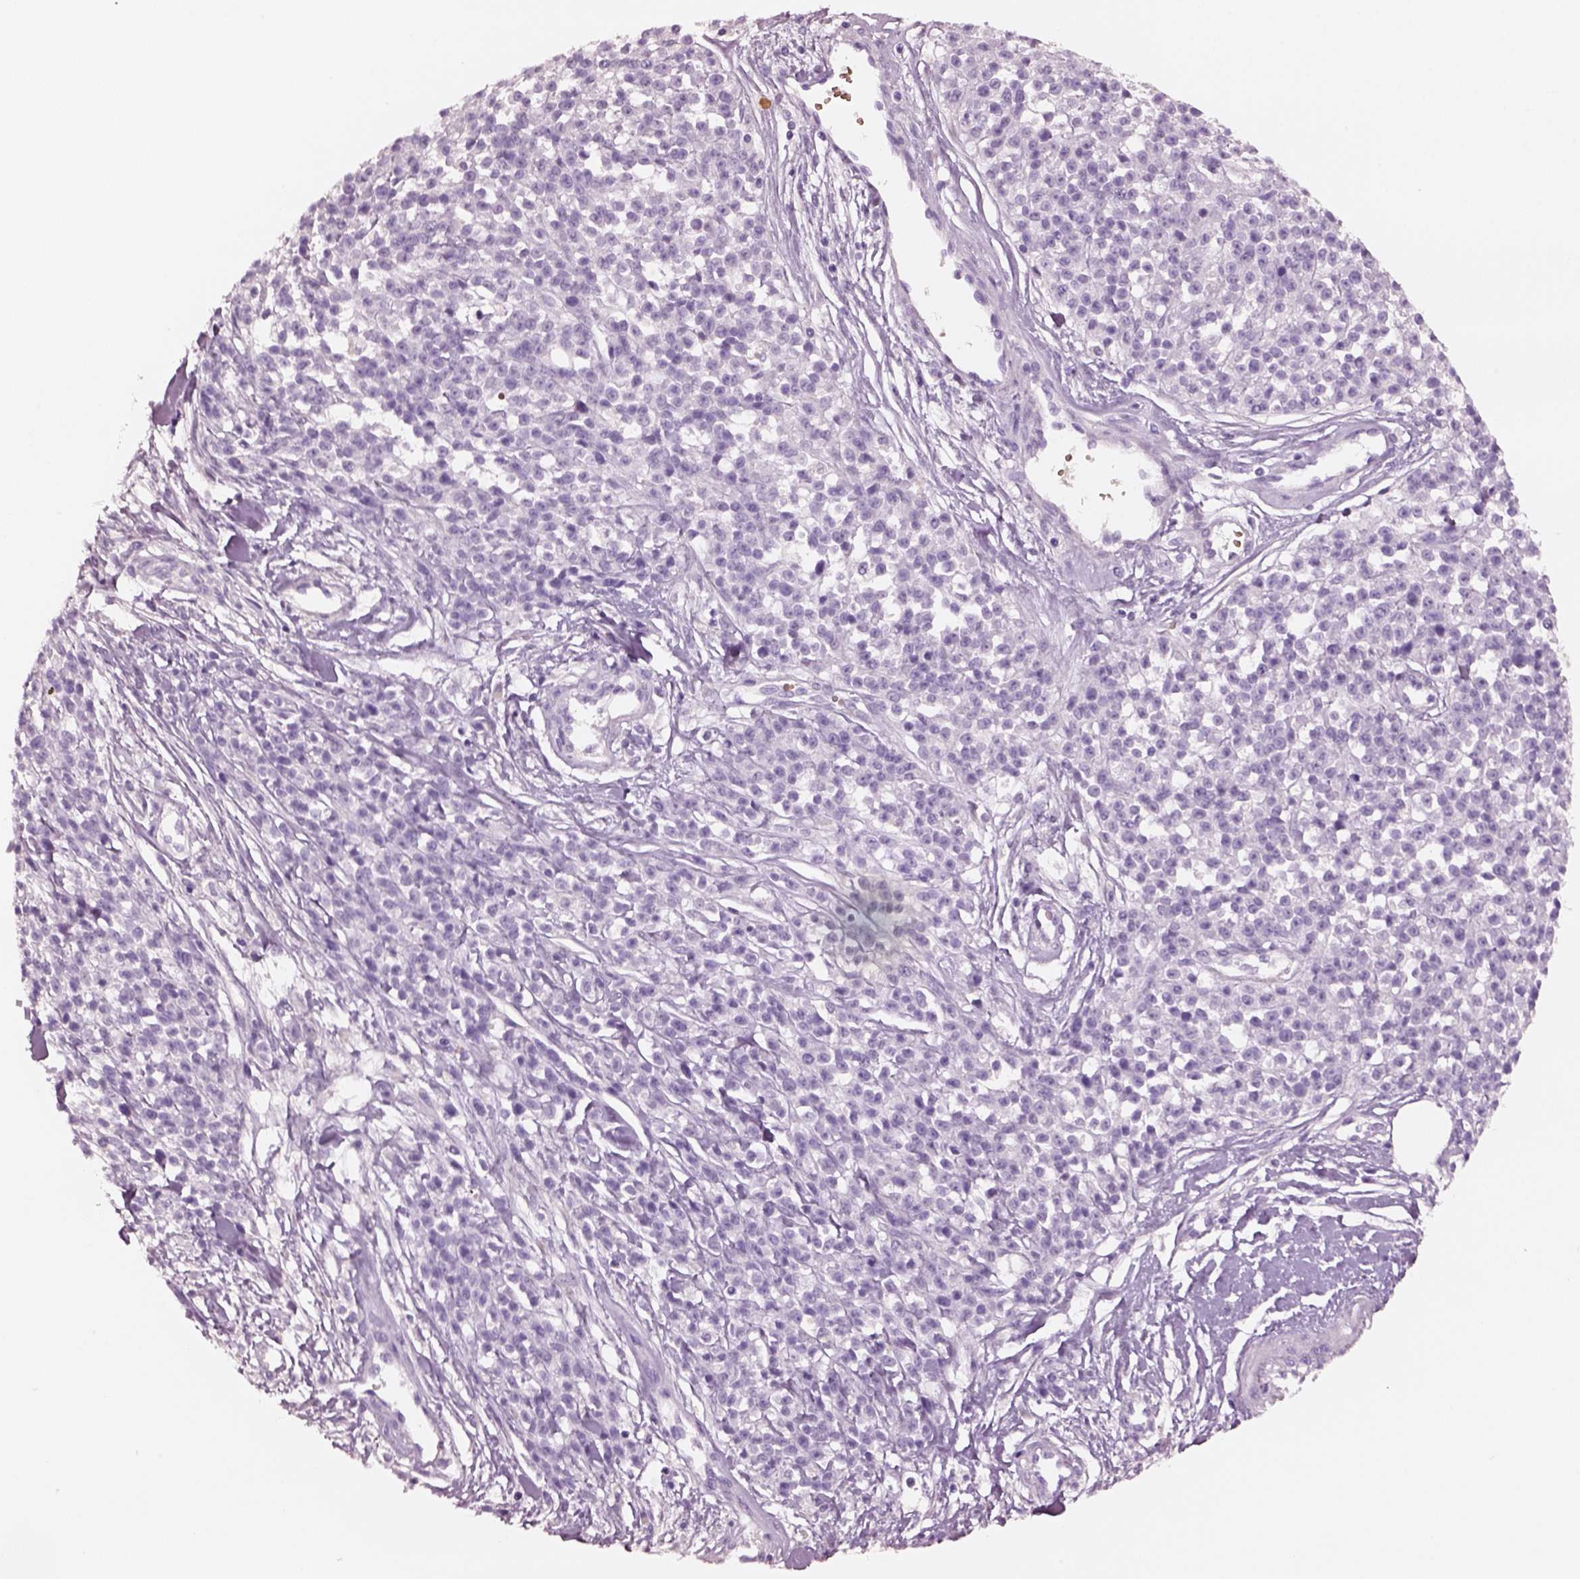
{"staining": {"intensity": "negative", "quantity": "none", "location": "none"}, "tissue": "melanoma", "cell_type": "Tumor cells", "image_type": "cancer", "snomed": [{"axis": "morphology", "description": "Malignant melanoma, NOS"}, {"axis": "topography", "description": "Skin"}, {"axis": "topography", "description": "Skin of trunk"}], "caption": "Tumor cells show no significant expression in melanoma.", "gene": "ELSPBP1", "patient": {"sex": "male", "age": 74}}